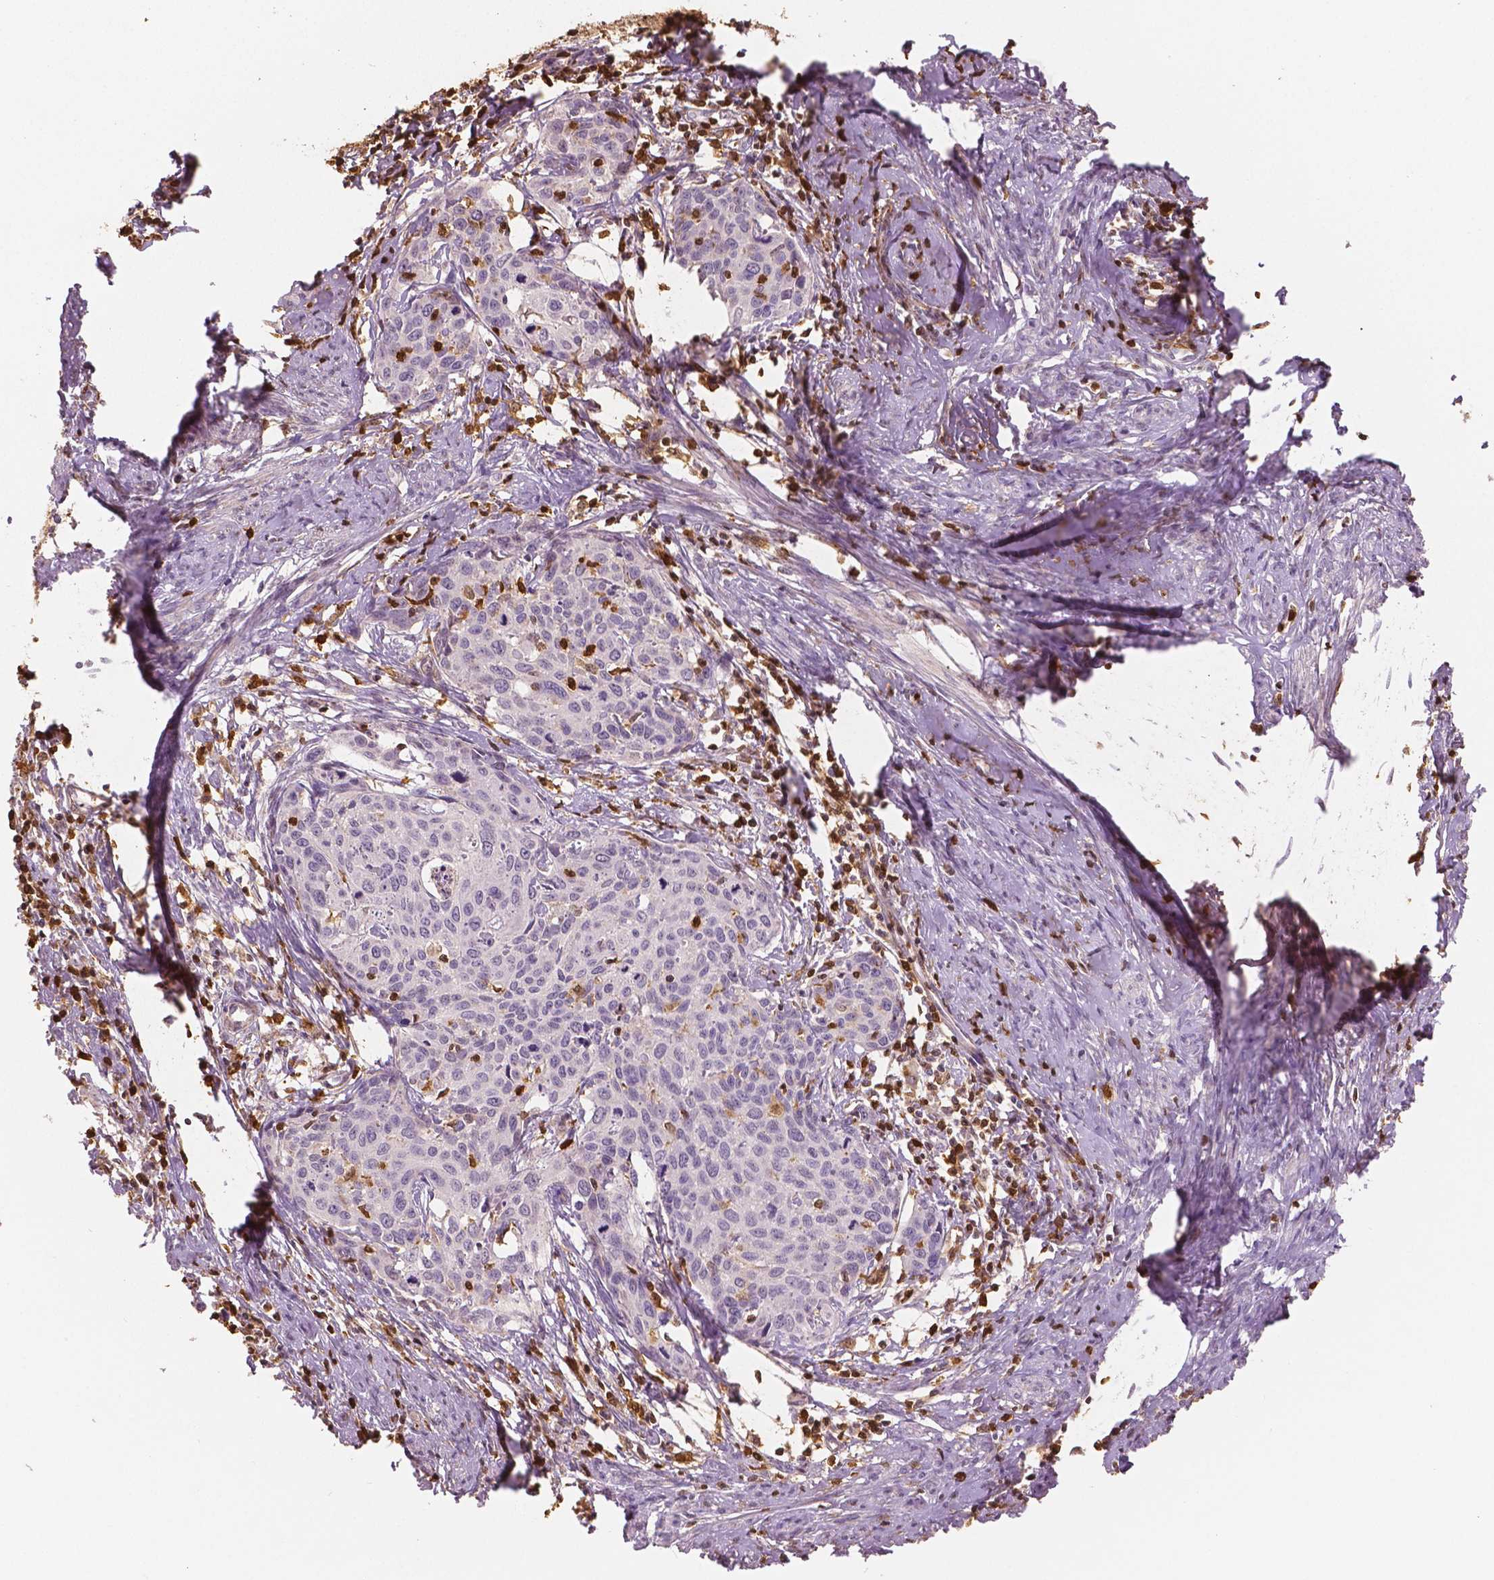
{"staining": {"intensity": "negative", "quantity": "none", "location": "none"}, "tissue": "cervical cancer", "cell_type": "Tumor cells", "image_type": "cancer", "snomed": [{"axis": "morphology", "description": "Squamous cell carcinoma, NOS"}, {"axis": "topography", "description": "Cervix"}], "caption": "A high-resolution micrograph shows immunohistochemistry (IHC) staining of cervical cancer, which demonstrates no significant positivity in tumor cells.", "gene": "S100A4", "patient": {"sex": "female", "age": 62}}